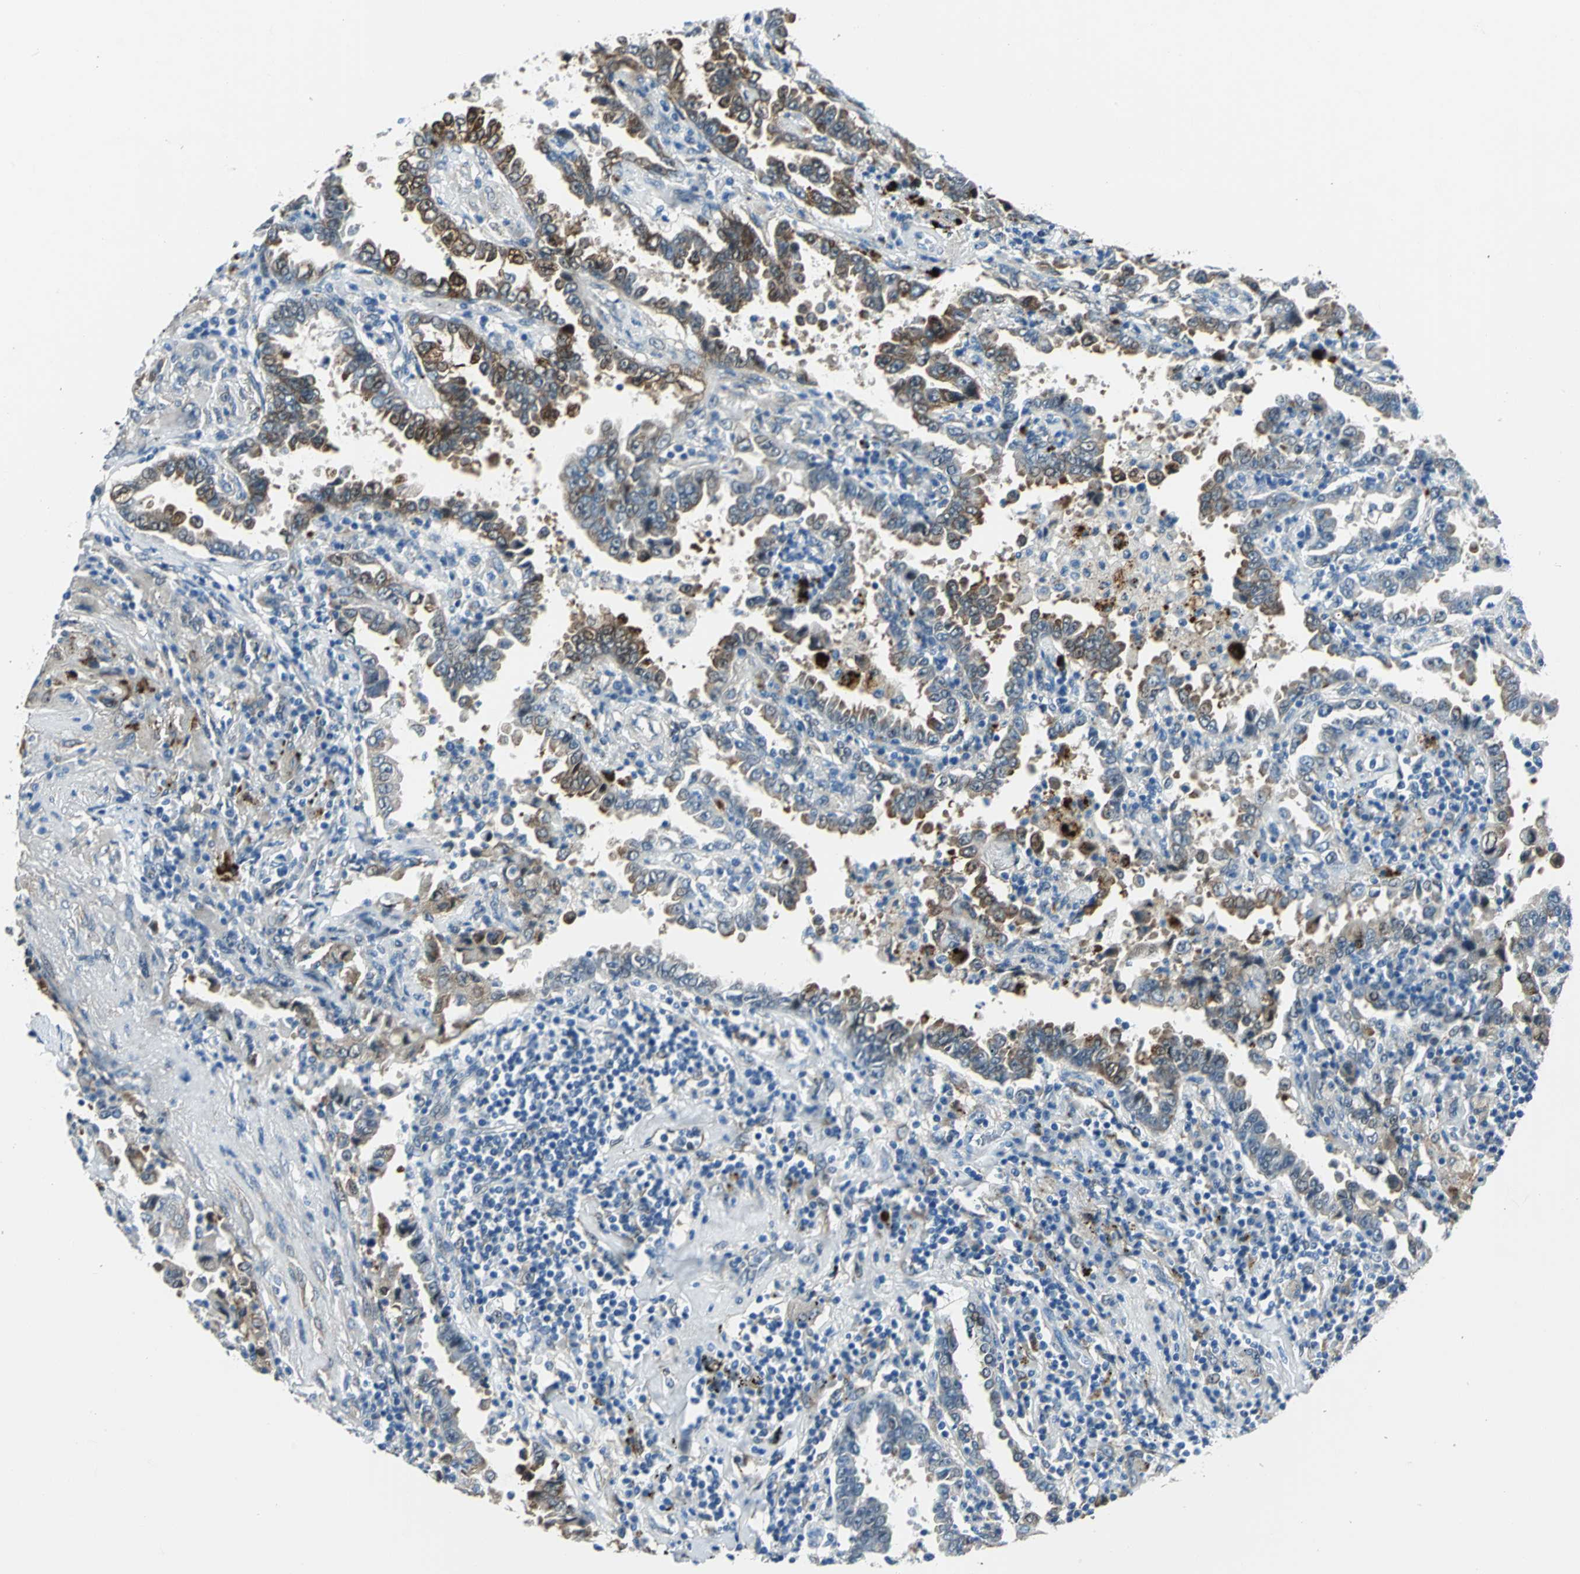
{"staining": {"intensity": "moderate", "quantity": "25%-75%", "location": "cytoplasmic/membranous"}, "tissue": "lung cancer", "cell_type": "Tumor cells", "image_type": "cancer", "snomed": [{"axis": "morphology", "description": "Normal tissue, NOS"}, {"axis": "morphology", "description": "Inflammation, NOS"}, {"axis": "morphology", "description": "Adenocarcinoma, NOS"}, {"axis": "topography", "description": "Lung"}], "caption": "This micrograph exhibits immunohistochemistry staining of adenocarcinoma (lung), with medium moderate cytoplasmic/membranous staining in about 25%-75% of tumor cells.", "gene": "HSPB1", "patient": {"sex": "female", "age": 64}}